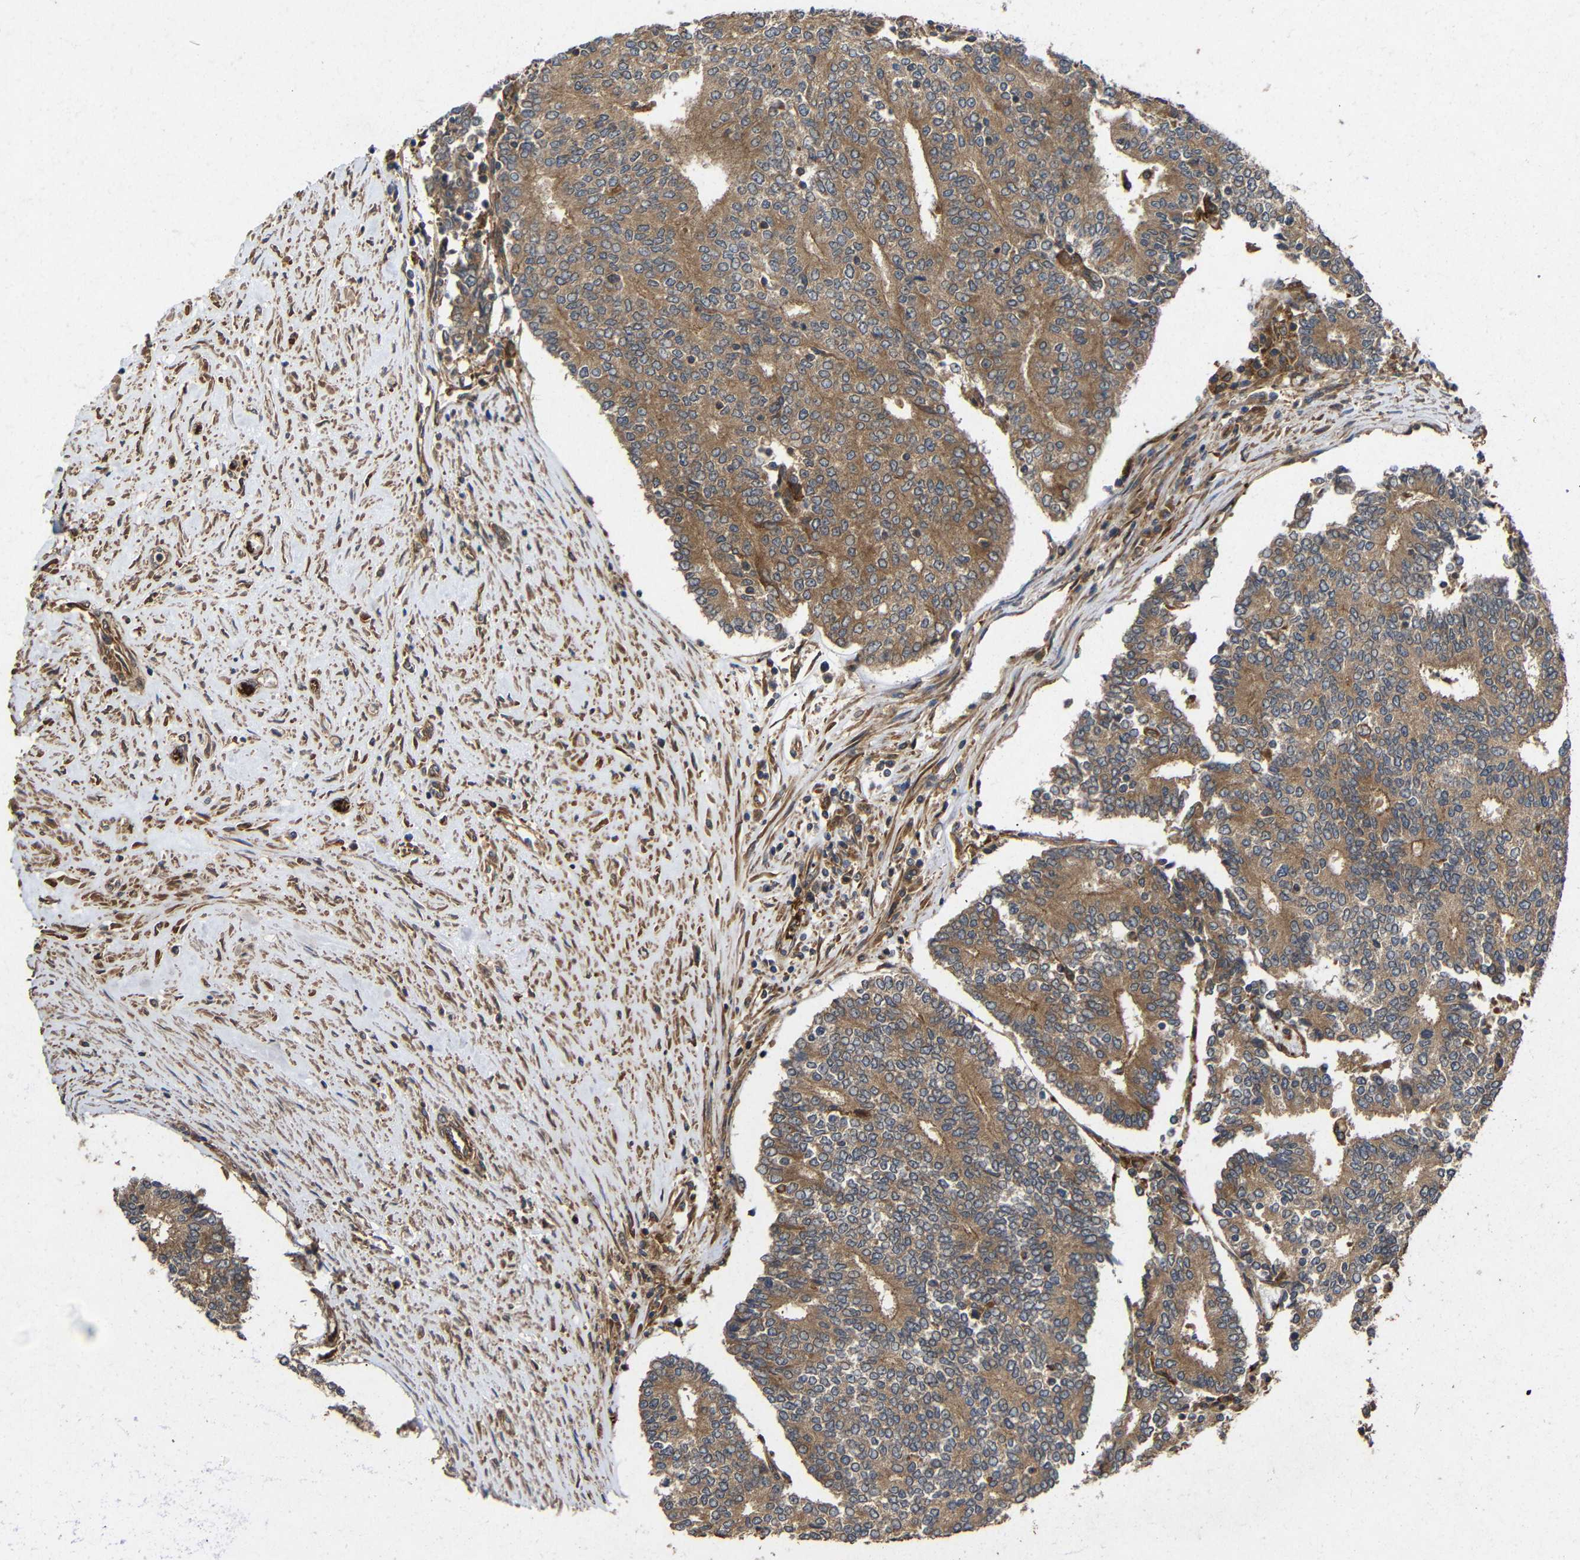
{"staining": {"intensity": "moderate", "quantity": ">75%", "location": "cytoplasmic/membranous"}, "tissue": "prostate cancer", "cell_type": "Tumor cells", "image_type": "cancer", "snomed": [{"axis": "morphology", "description": "Normal tissue, NOS"}, {"axis": "morphology", "description": "Adenocarcinoma, High grade"}, {"axis": "topography", "description": "Prostate"}, {"axis": "topography", "description": "Seminal veicle"}], "caption": "Prostate cancer tissue demonstrates moderate cytoplasmic/membranous staining in about >75% of tumor cells", "gene": "EIF2S1", "patient": {"sex": "male", "age": 55}}